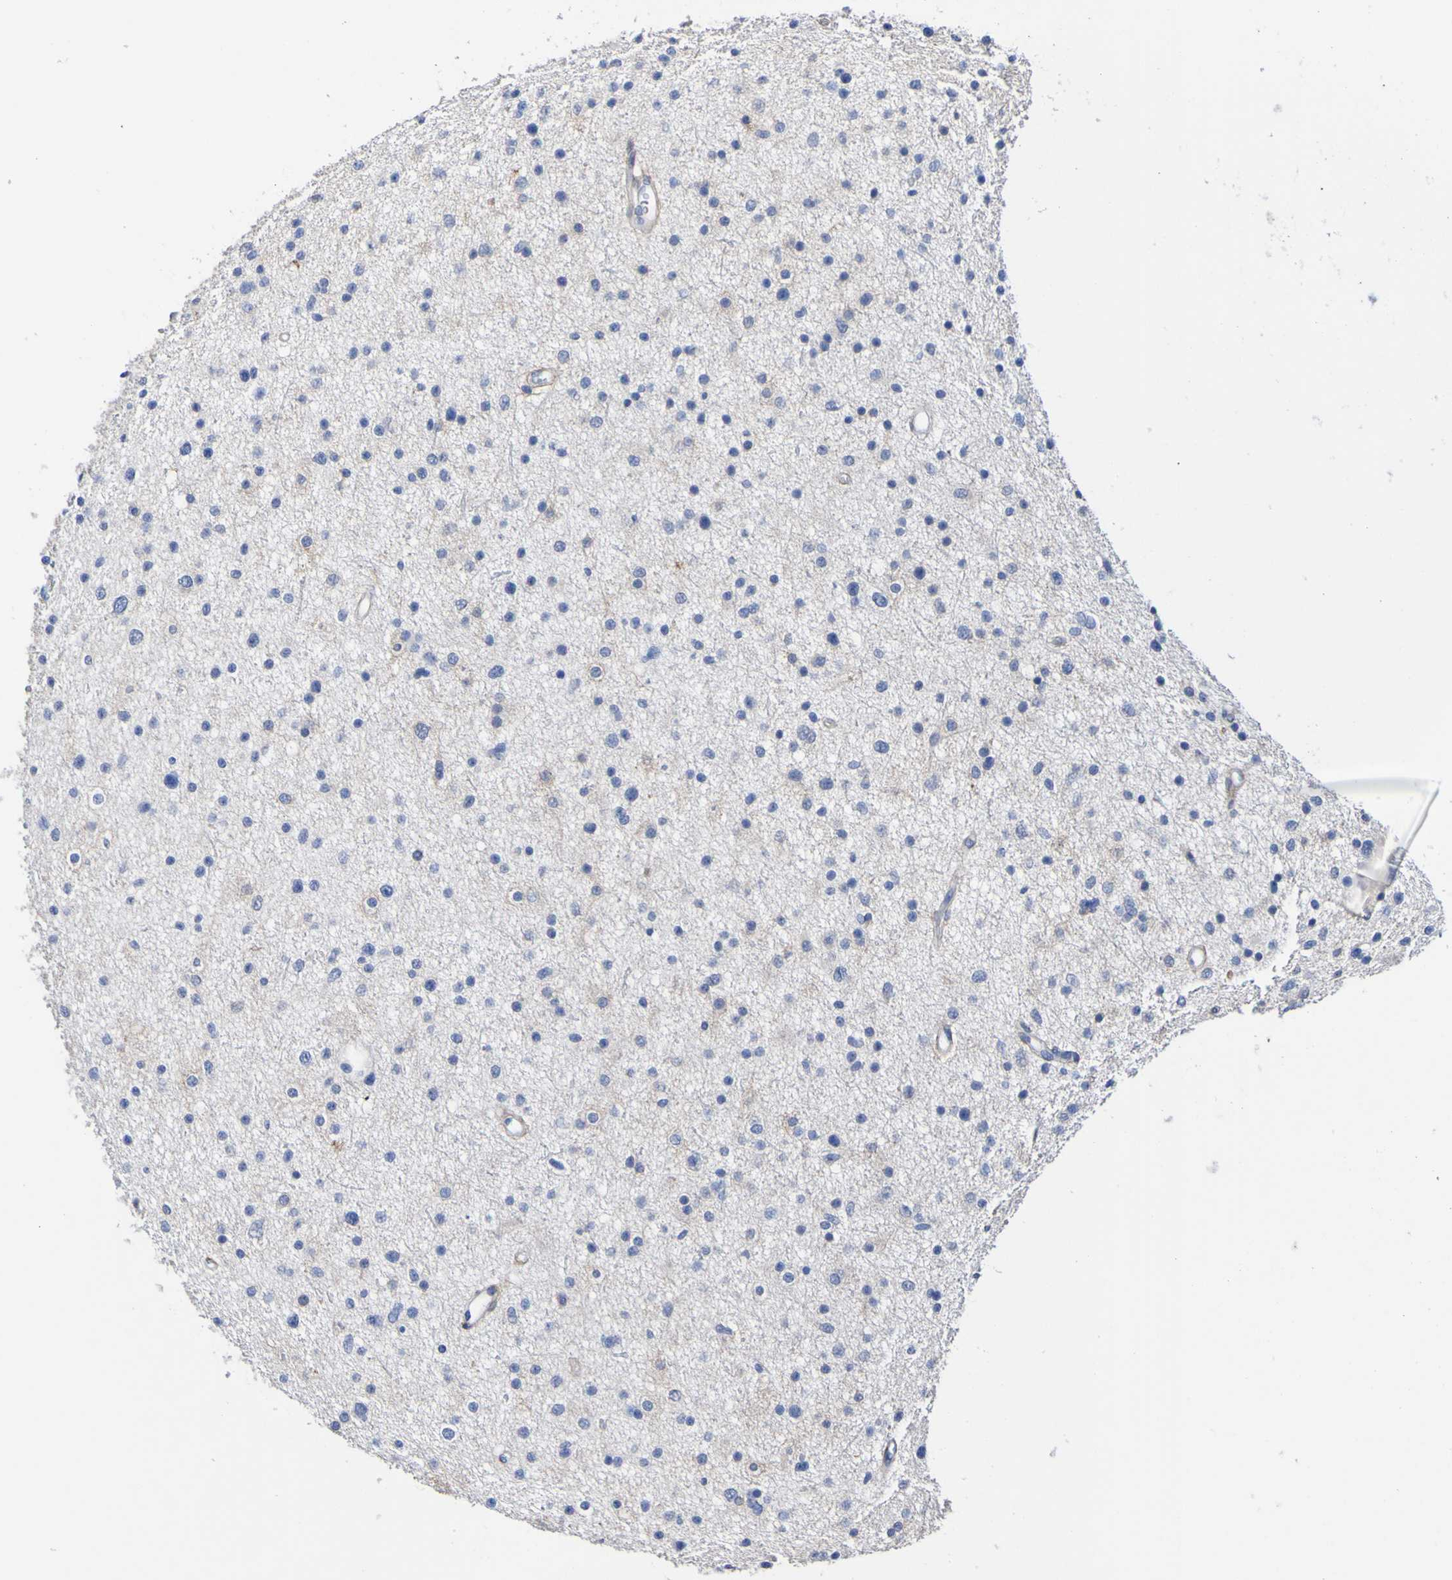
{"staining": {"intensity": "negative", "quantity": "none", "location": "none"}, "tissue": "glioma", "cell_type": "Tumor cells", "image_type": "cancer", "snomed": [{"axis": "morphology", "description": "Glioma, malignant, Low grade"}, {"axis": "topography", "description": "Brain"}], "caption": "Immunohistochemistry image of neoplastic tissue: glioma stained with DAB (3,3'-diaminobenzidine) exhibits no significant protein staining in tumor cells.", "gene": "SGCB", "patient": {"sex": "female", "age": 37}}